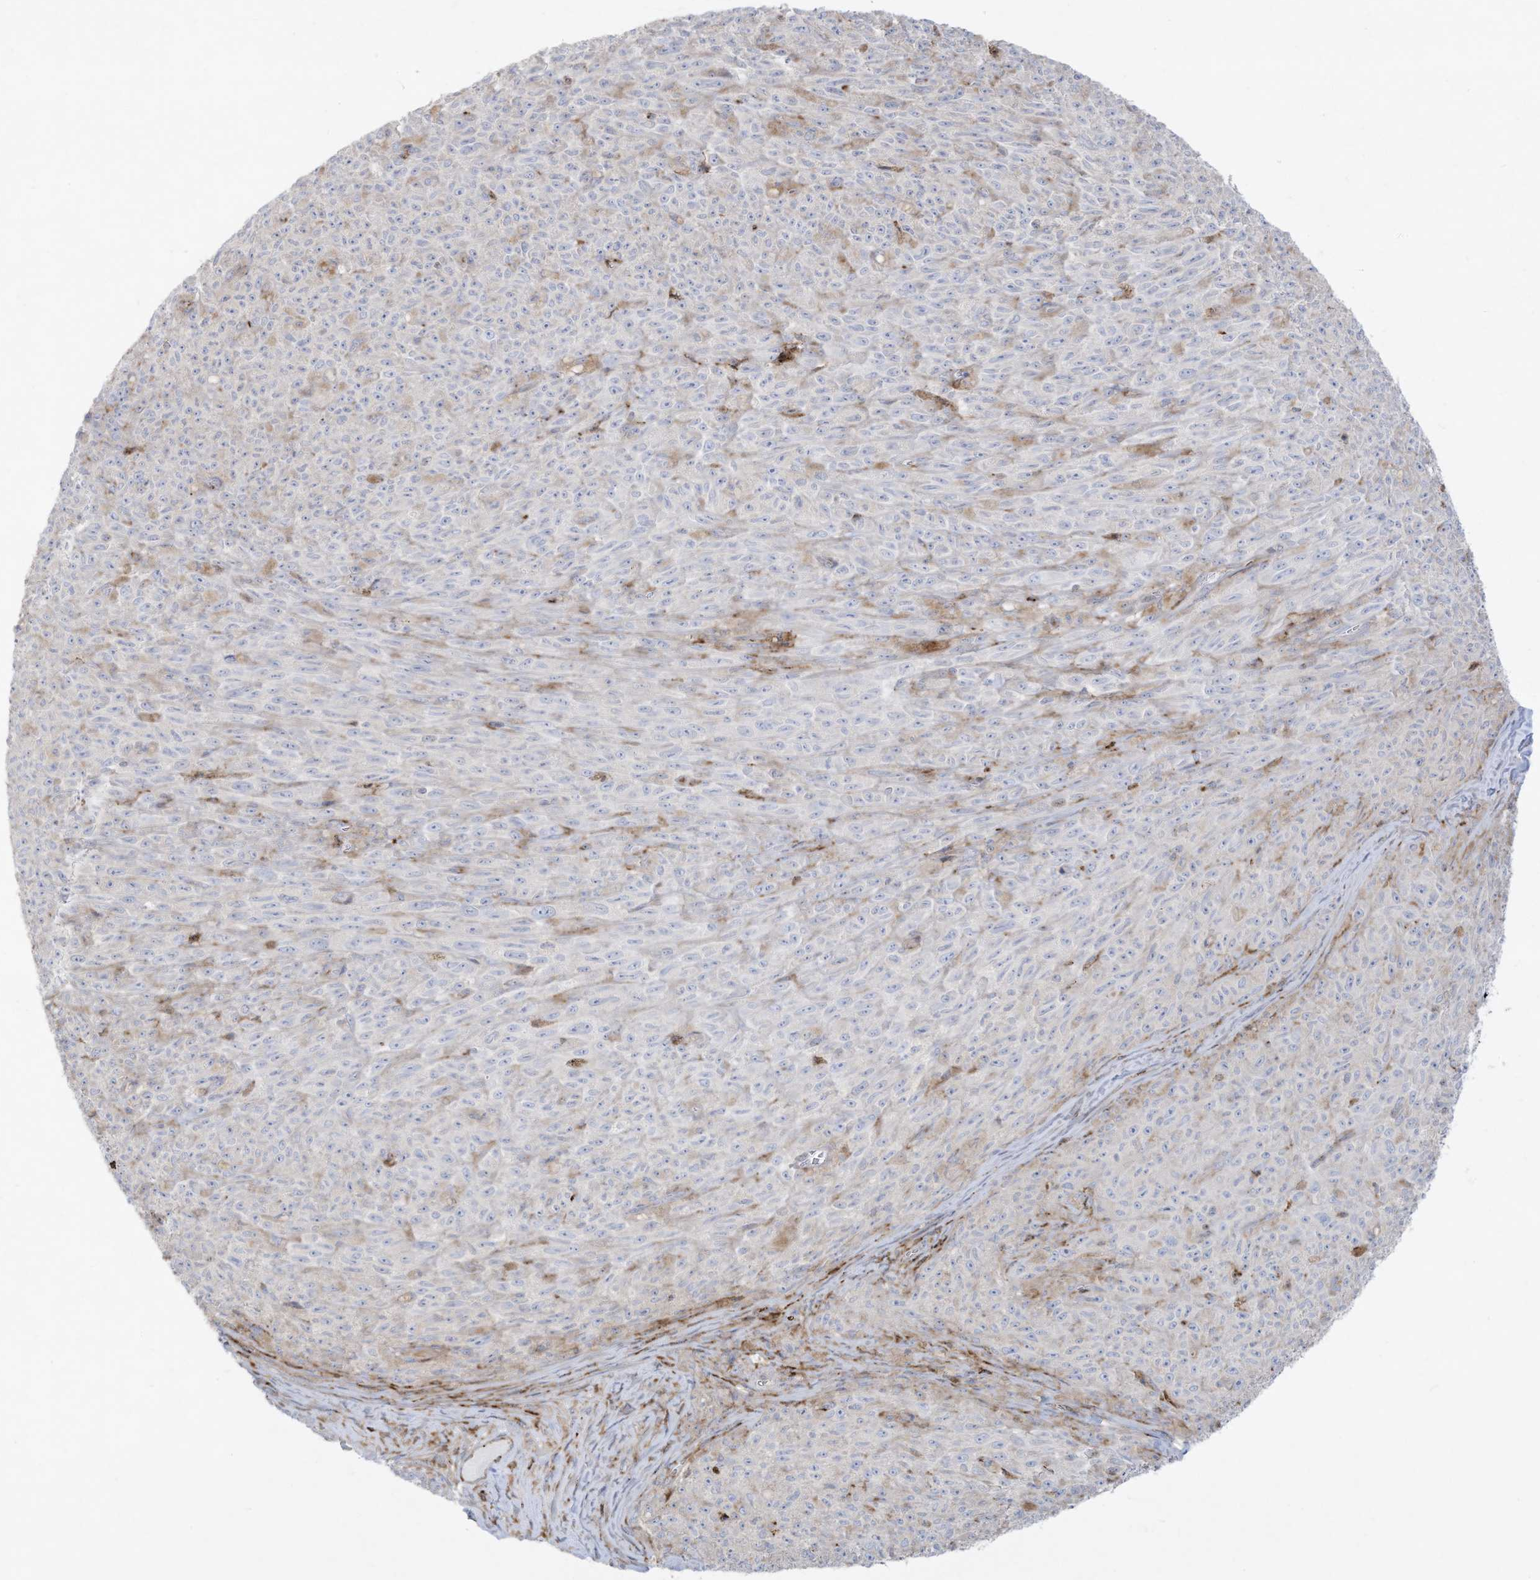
{"staining": {"intensity": "negative", "quantity": "none", "location": "none"}, "tissue": "melanoma", "cell_type": "Tumor cells", "image_type": "cancer", "snomed": [{"axis": "morphology", "description": "Malignant melanoma, NOS"}, {"axis": "topography", "description": "Skin"}], "caption": "A high-resolution image shows immunohistochemistry staining of melanoma, which exhibits no significant positivity in tumor cells.", "gene": "THNSL2", "patient": {"sex": "female", "age": 82}}